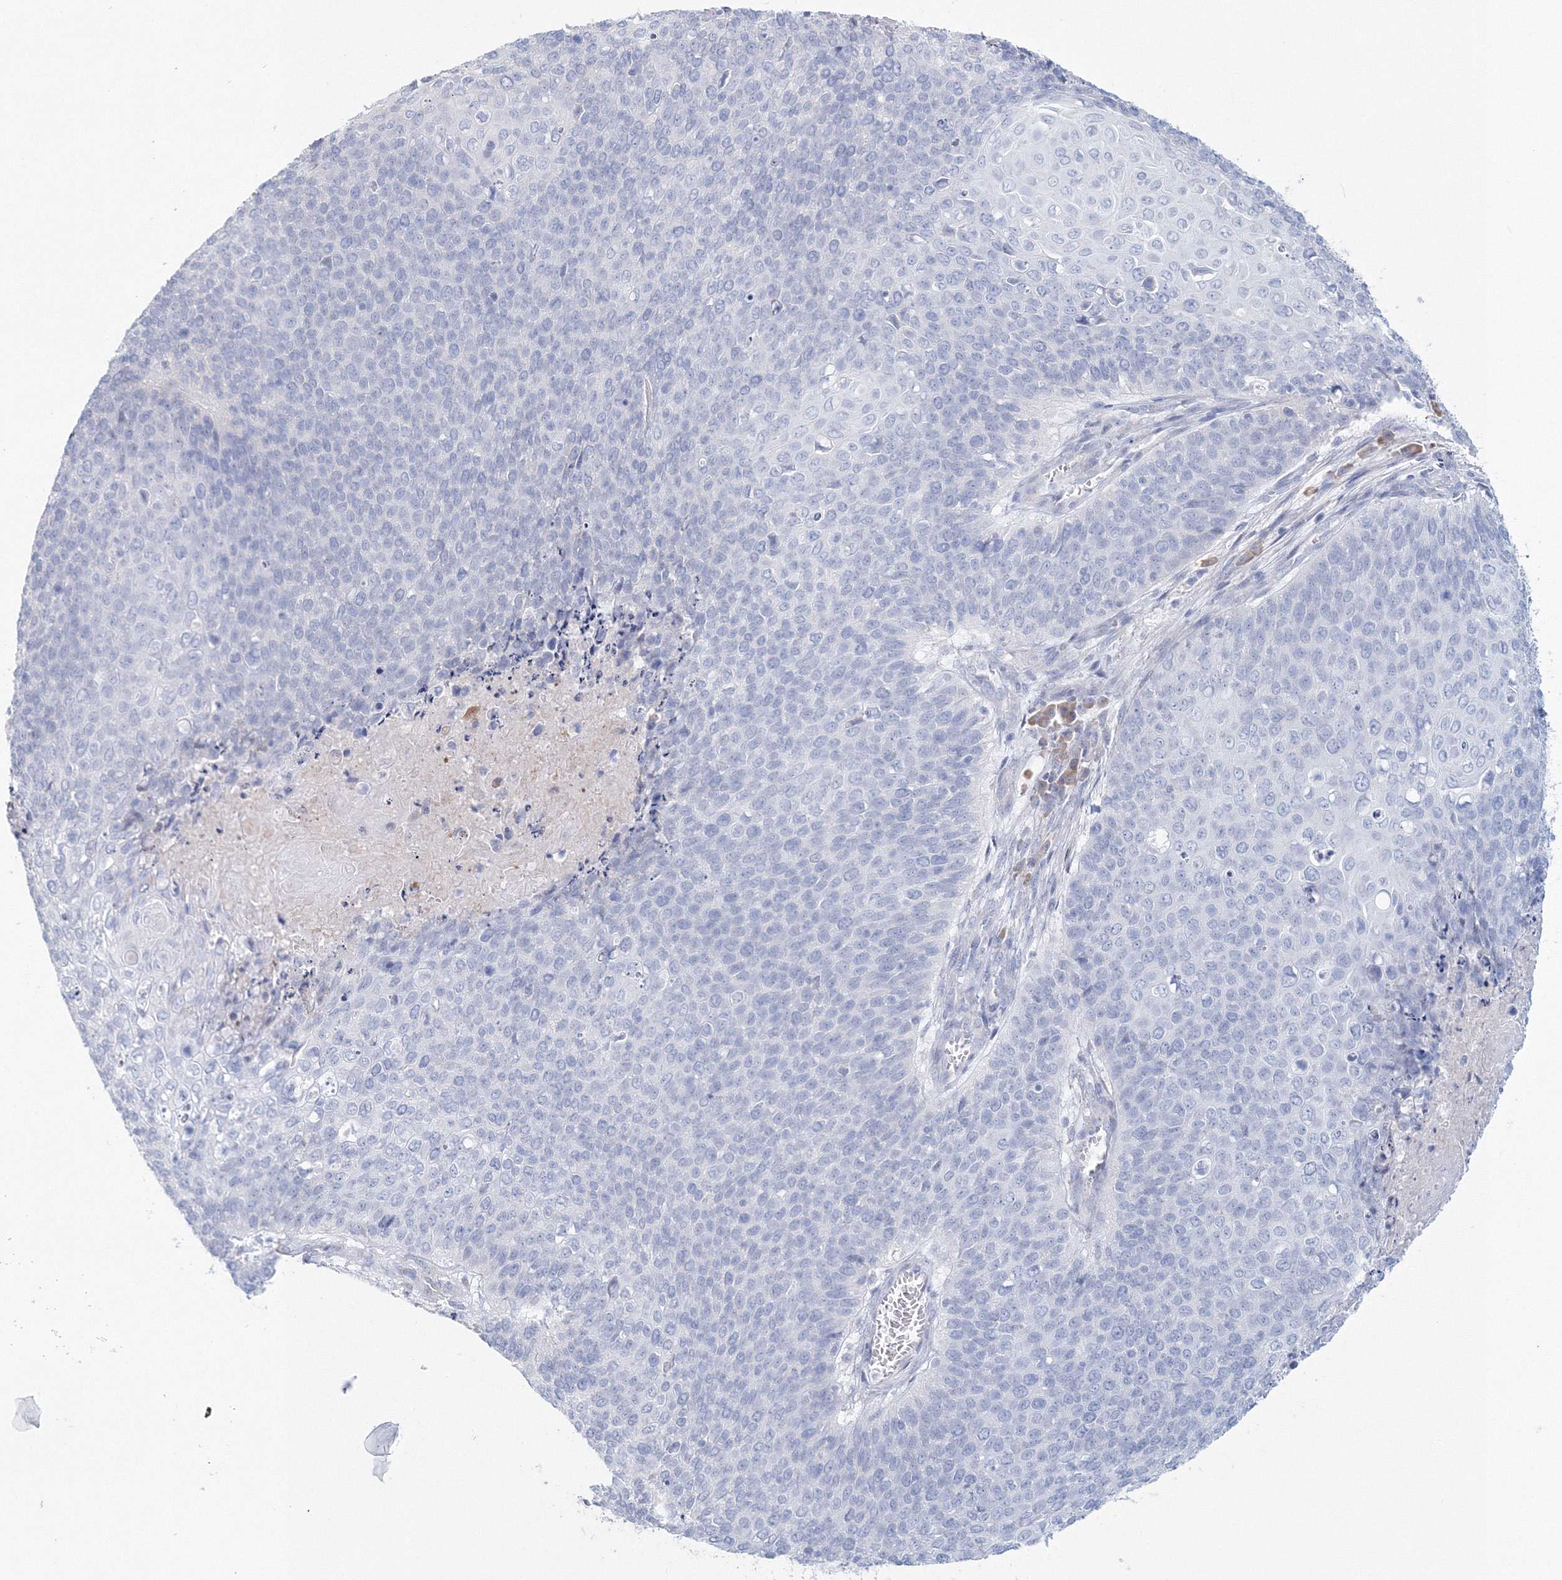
{"staining": {"intensity": "negative", "quantity": "none", "location": "none"}, "tissue": "cervical cancer", "cell_type": "Tumor cells", "image_type": "cancer", "snomed": [{"axis": "morphology", "description": "Squamous cell carcinoma, NOS"}, {"axis": "topography", "description": "Cervix"}], "caption": "Immunohistochemistry (IHC) of human cervical squamous cell carcinoma exhibits no positivity in tumor cells.", "gene": "VSIG1", "patient": {"sex": "female", "age": 39}}